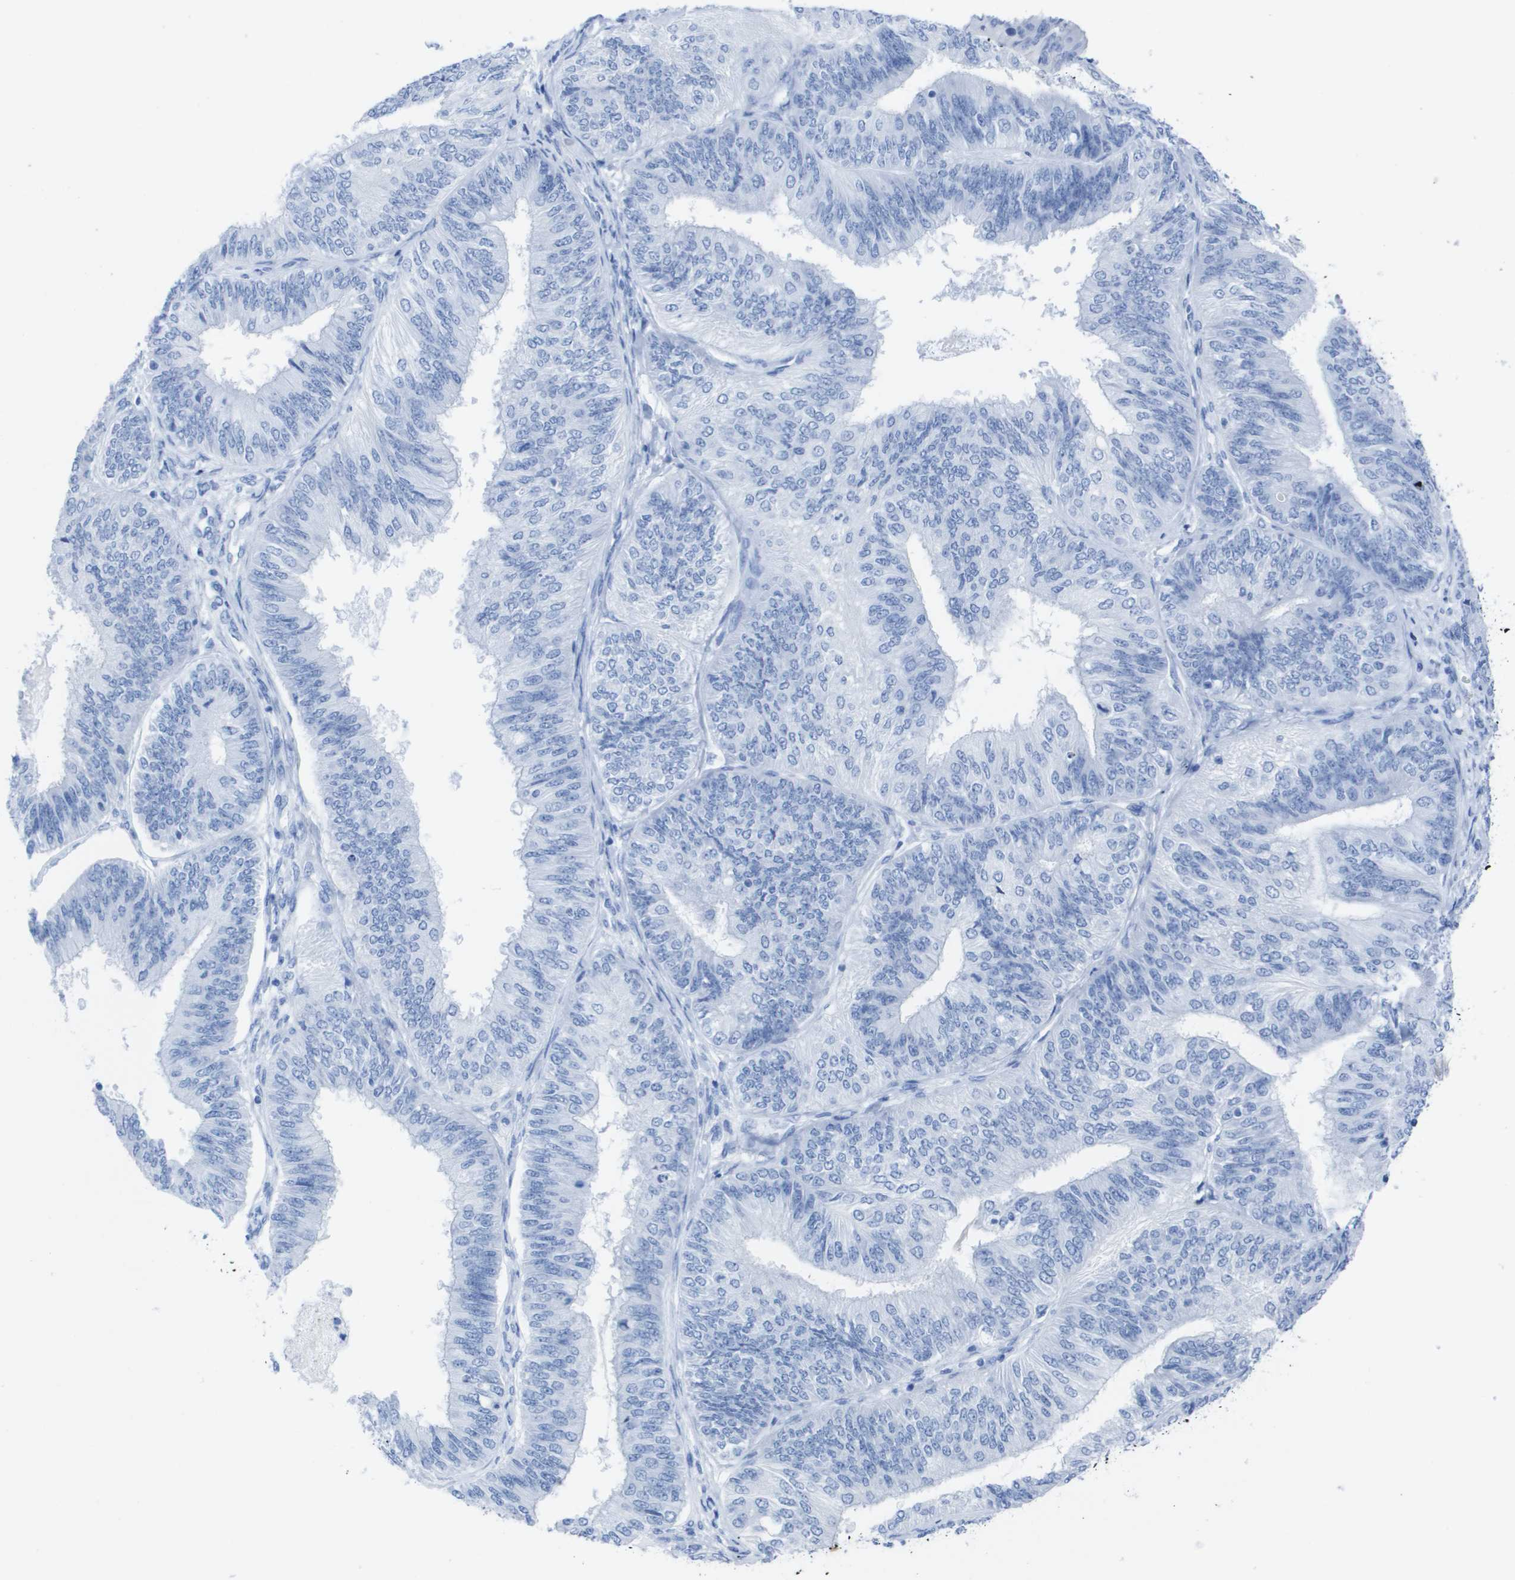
{"staining": {"intensity": "negative", "quantity": "none", "location": "none"}, "tissue": "endometrial cancer", "cell_type": "Tumor cells", "image_type": "cancer", "snomed": [{"axis": "morphology", "description": "Adenocarcinoma, NOS"}, {"axis": "topography", "description": "Endometrium"}], "caption": "A photomicrograph of human adenocarcinoma (endometrial) is negative for staining in tumor cells. (Brightfield microscopy of DAB IHC at high magnification).", "gene": "KCNA3", "patient": {"sex": "female", "age": 58}}